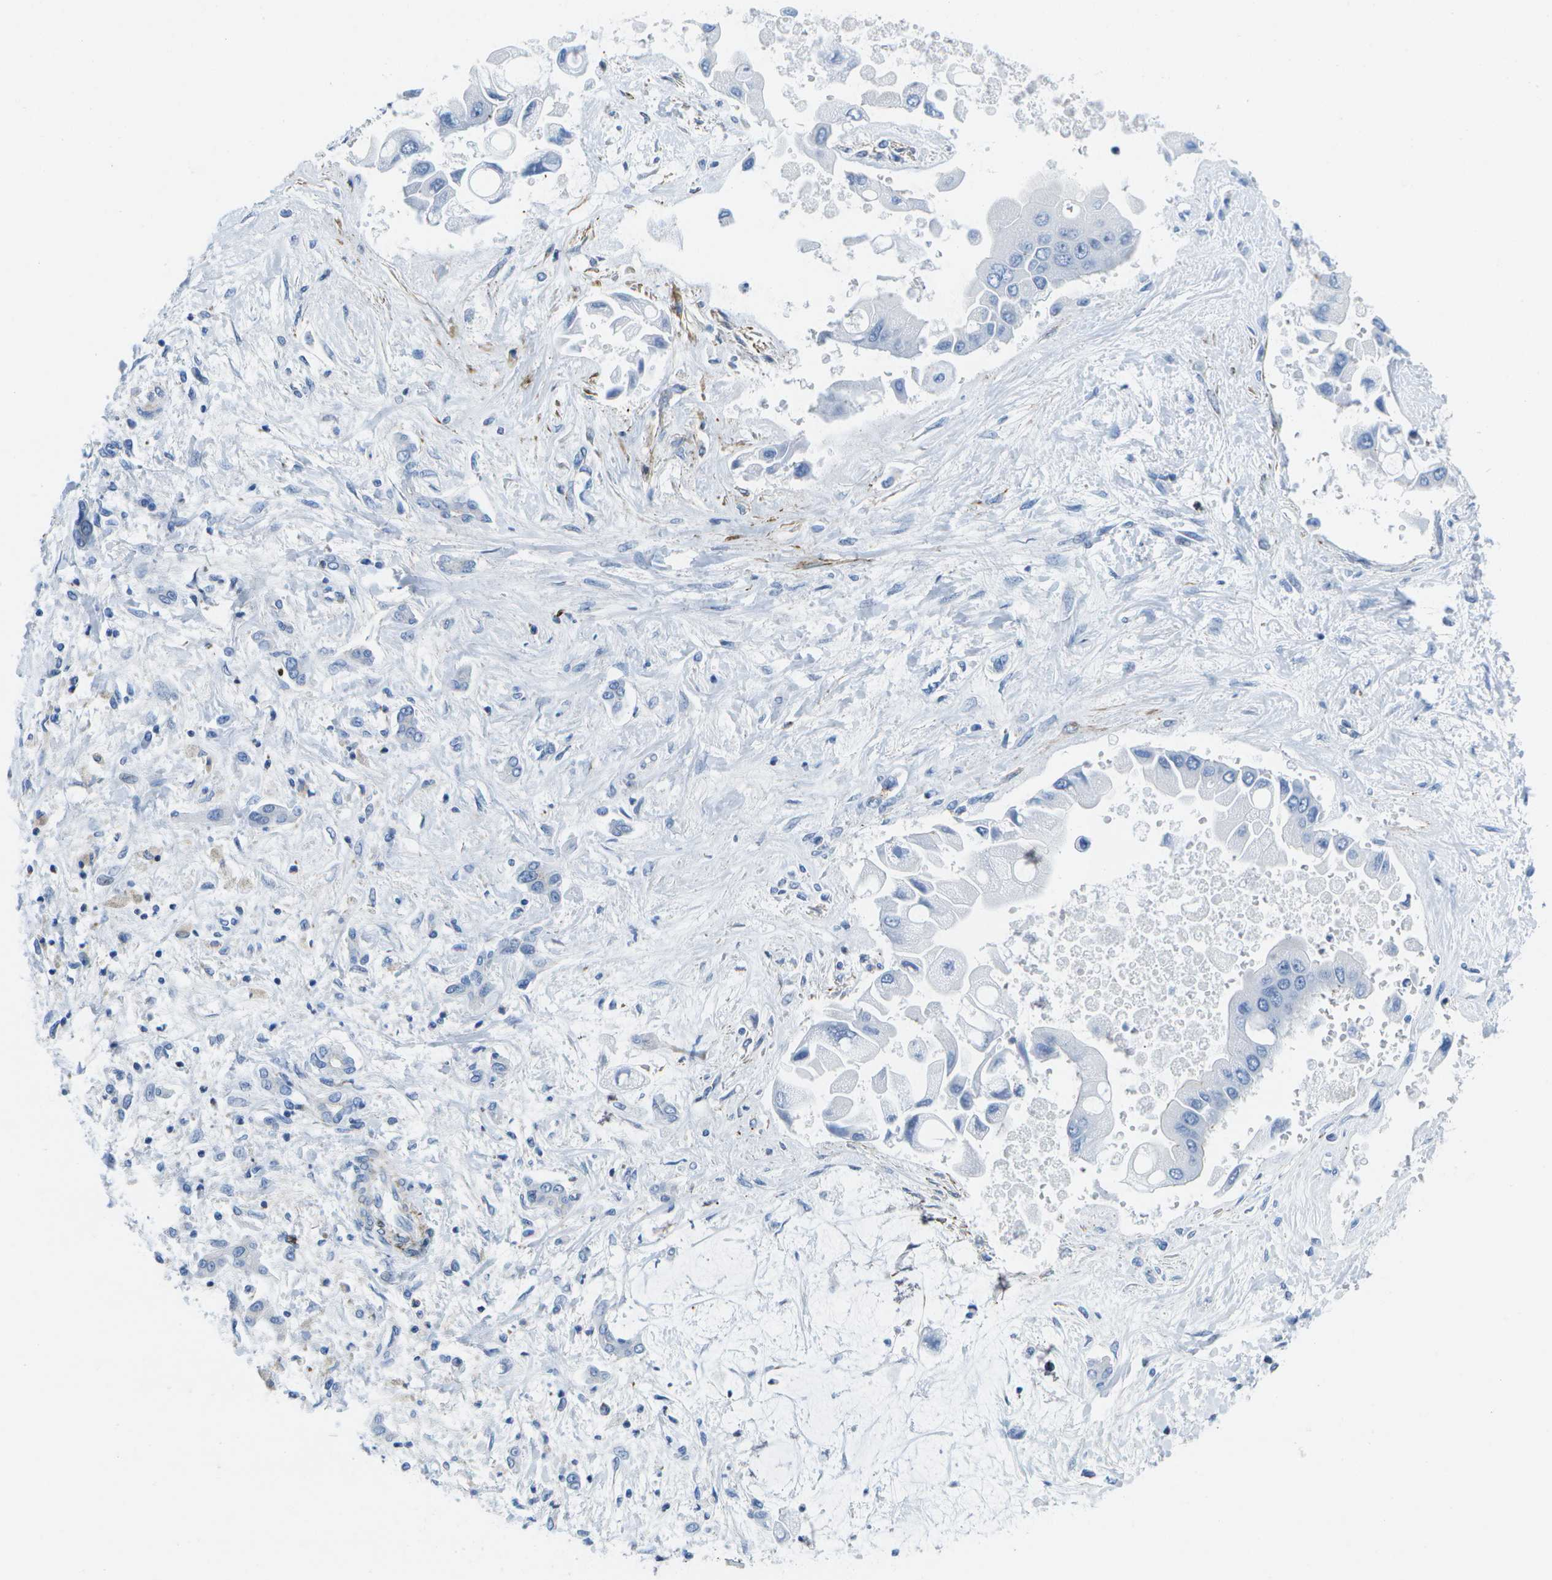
{"staining": {"intensity": "negative", "quantity": "none", "location": "none"}, "tissue": "liver cancer", "cell_type": "Tumor cells", "image_type": "cancer", "snomed": [{"axis": "morphology", "description": "Cholangiocarcinoma"}, {"axis": "topography", "description": "Liver"}], "caption": "IHC histopathology image of neoplastic tissue: cholangiocarcinoma (liver) stained with DAB (3,3'-diaminobenzidine) displays no significant protein expression in tumor cells.", "gene": "ADGRG6", "patient": {"sex": "male", "age": 50}}